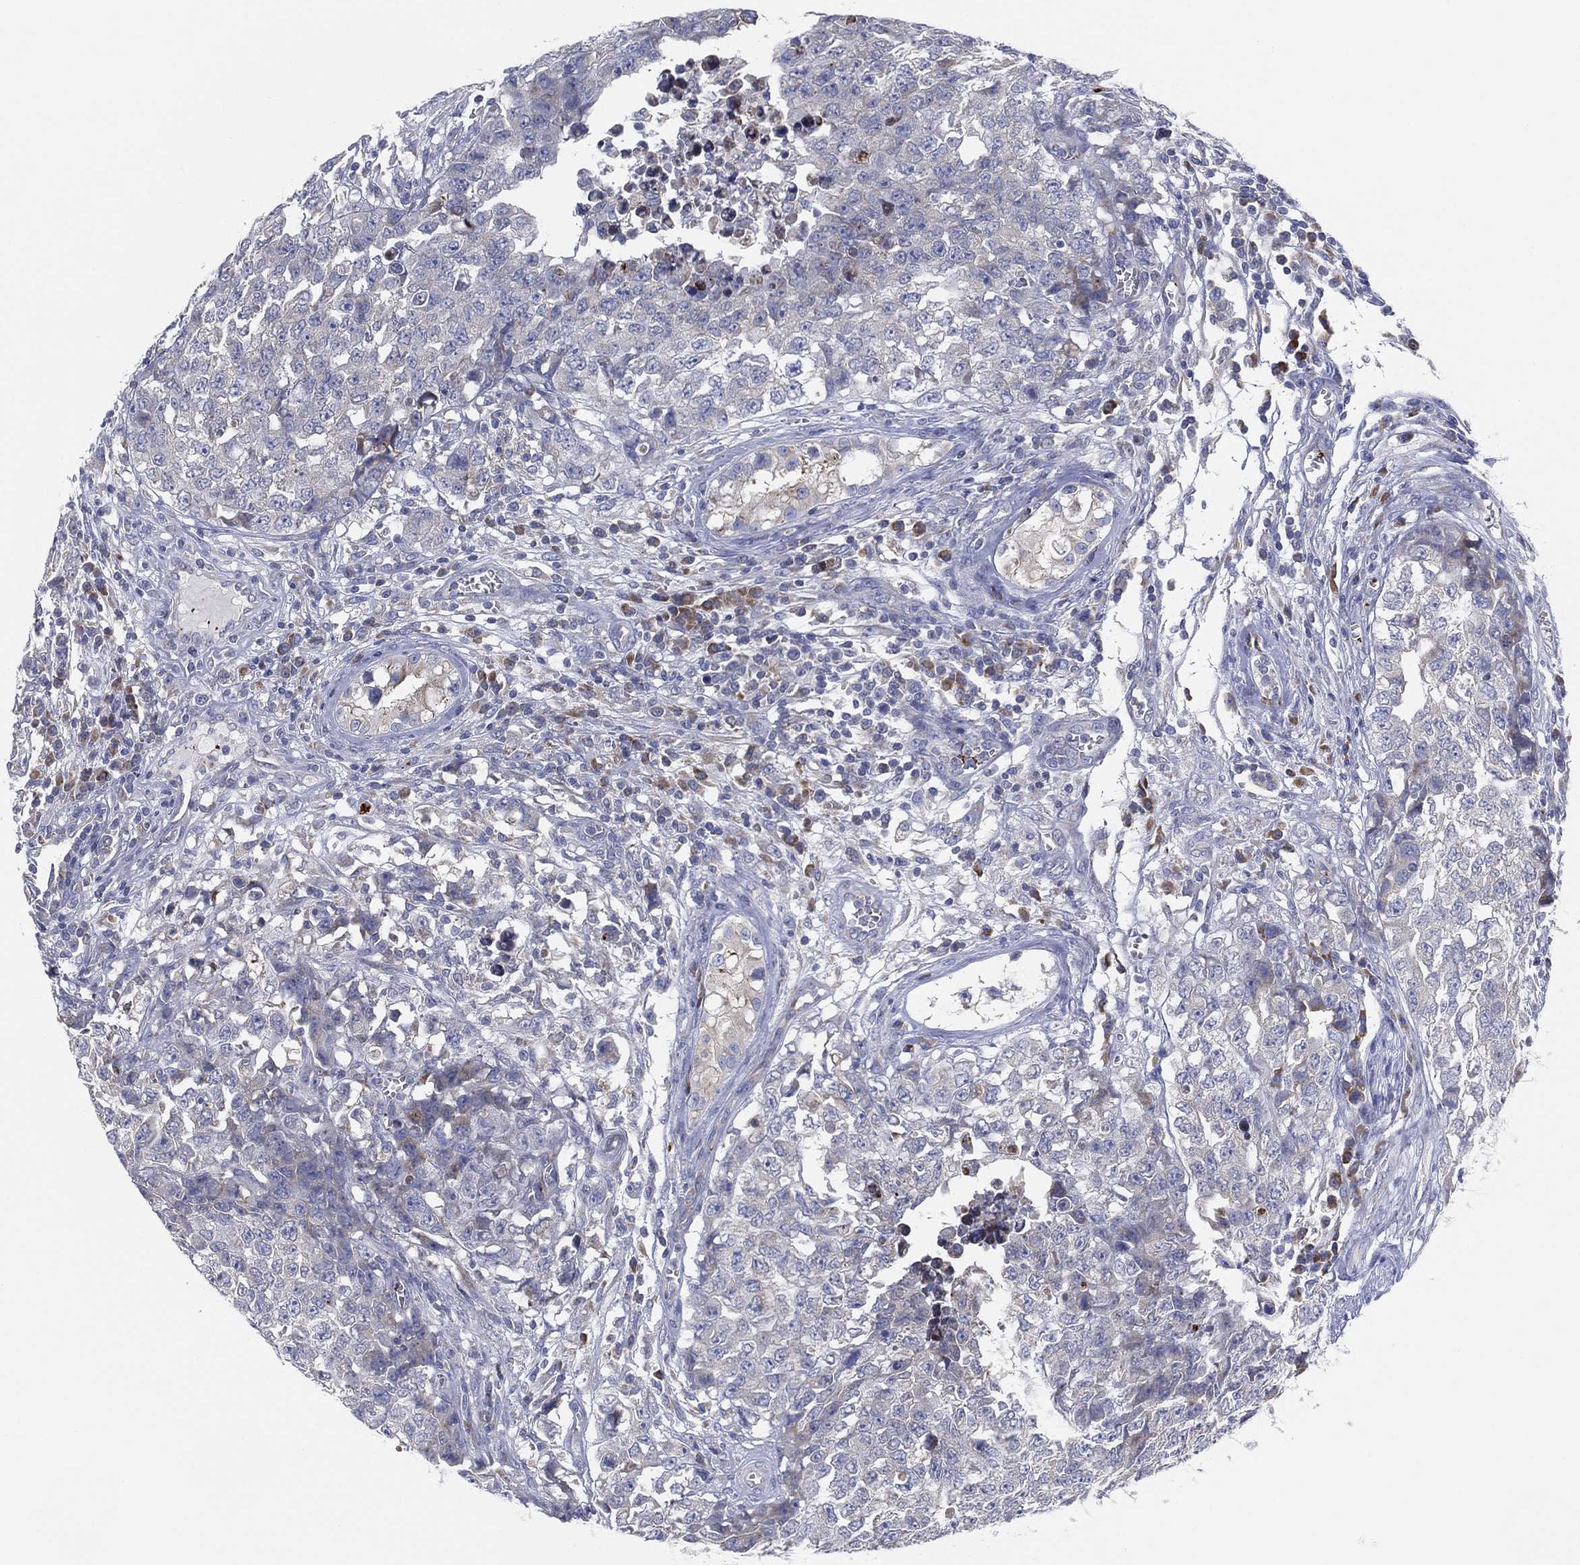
{"staining": {"intensity": "negative", "quantity": "none", "location": "none"}, "tissue": "testis cancer", "cell_type": "Tumor cells", "image_type": "cancer", "snomed": [{"axis": "morphology", "description": "Carcinoma, Embryonal, NOS"}, {"axis": "topography", "description": "Testis"}], "caption": "An immunohistochemistry (IHC) histopathology image of testis embryonal carcinoma is shown. There is no staining in tumor cells of testis embryonal carcinoma. (DAB (3,3'-diaminobenzidine) IHC, high magnification).", "gene": "TMEM40", "patient": {"sex": "male", "age": 23}}